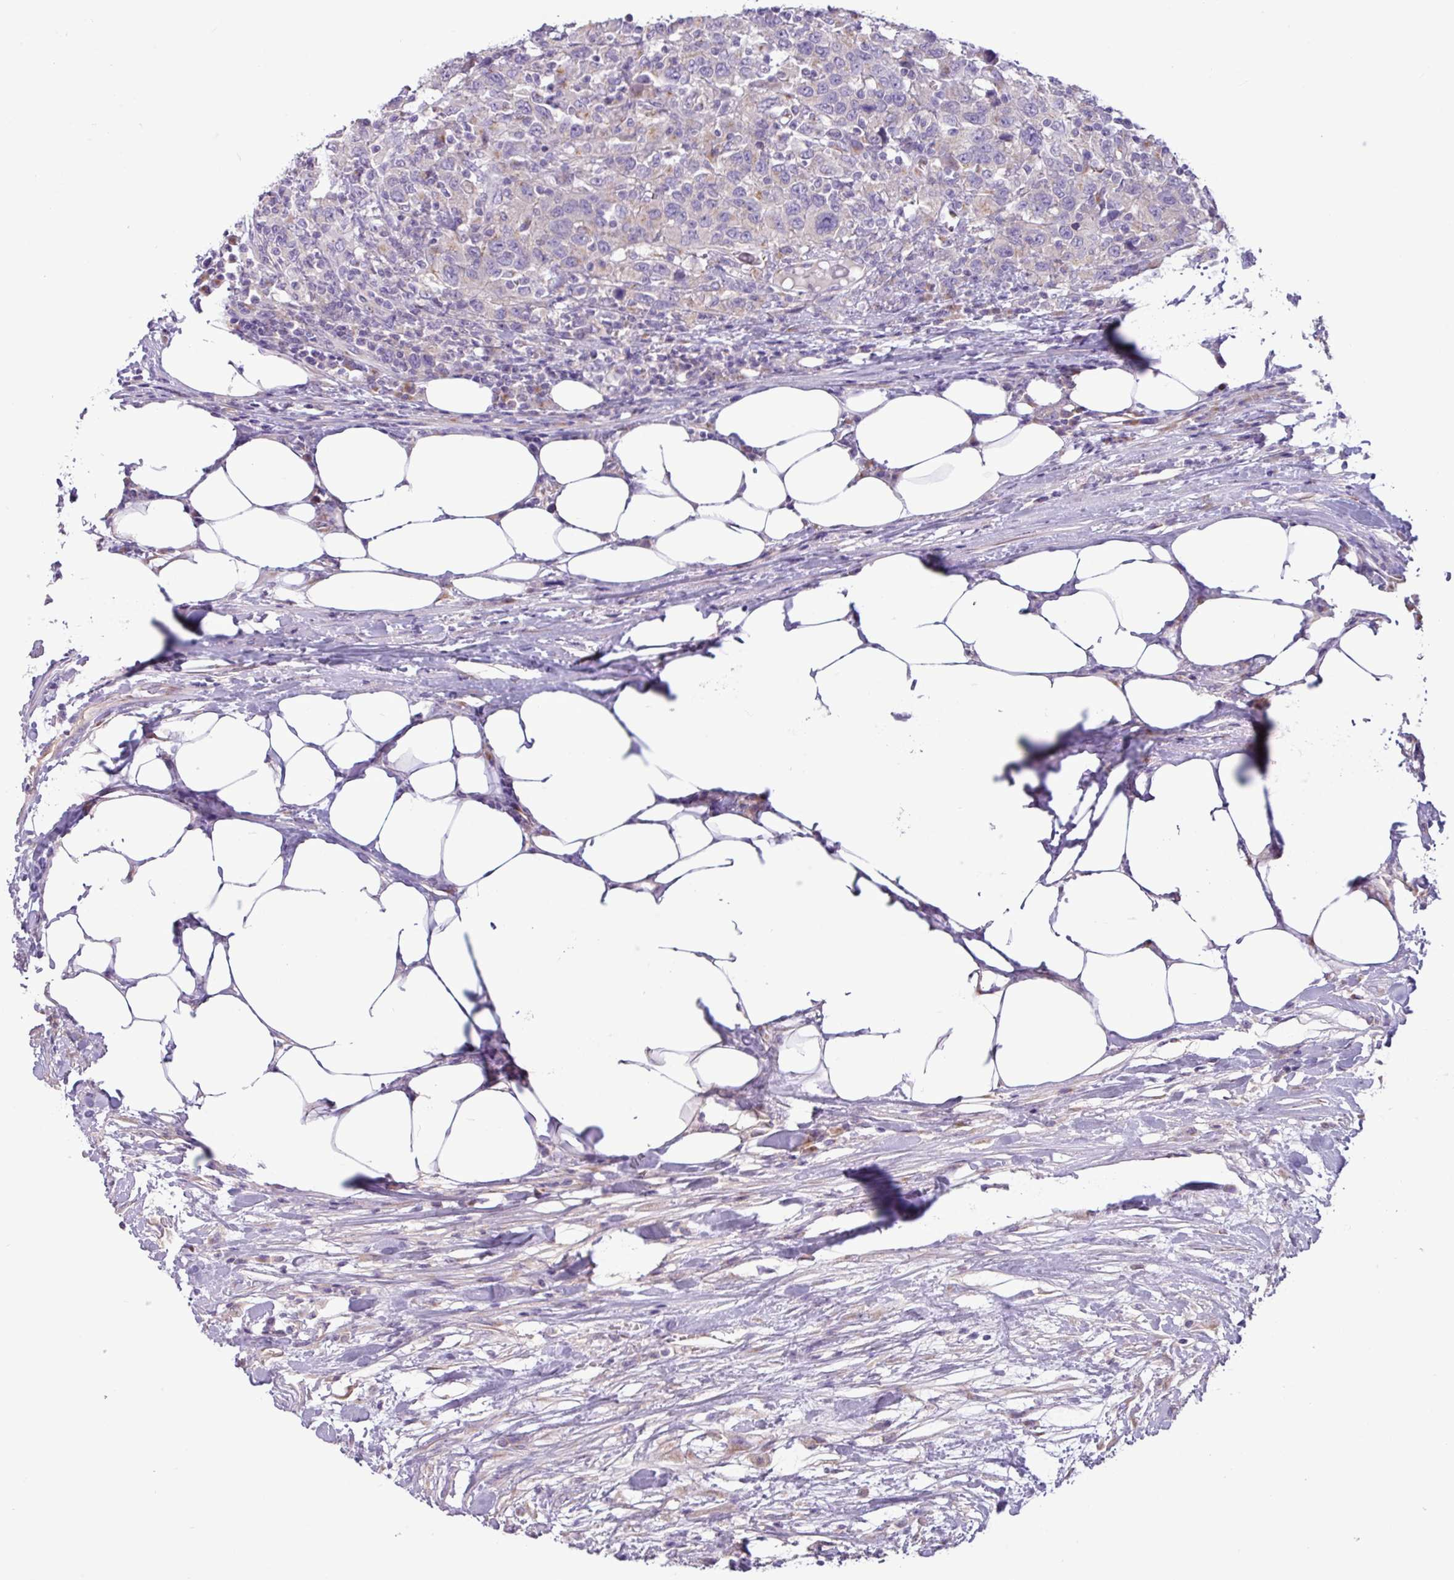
{"staining": {"intensity": "weak", "quantity": "<25%", "location": "cytoplasmic/membranous"}, "tissue": "urothelial cancer", "cell_type": "Tumor cells", "image_type": "cancer", "snomed": [{"axis": "morphology", "description": "Urothelial carcinoma, High grade"}, {"axis": "topography", "description": "Urinary bladder"}], "caption": "IHC image of neoplastic tissue: human urothelial cancer stained with DAB (3,3'-diaminobenzidine) reveals no significant protein staining in tumor cells.", "gene": "STIMATE", "patient": {"sex": "male", "age": 61}}